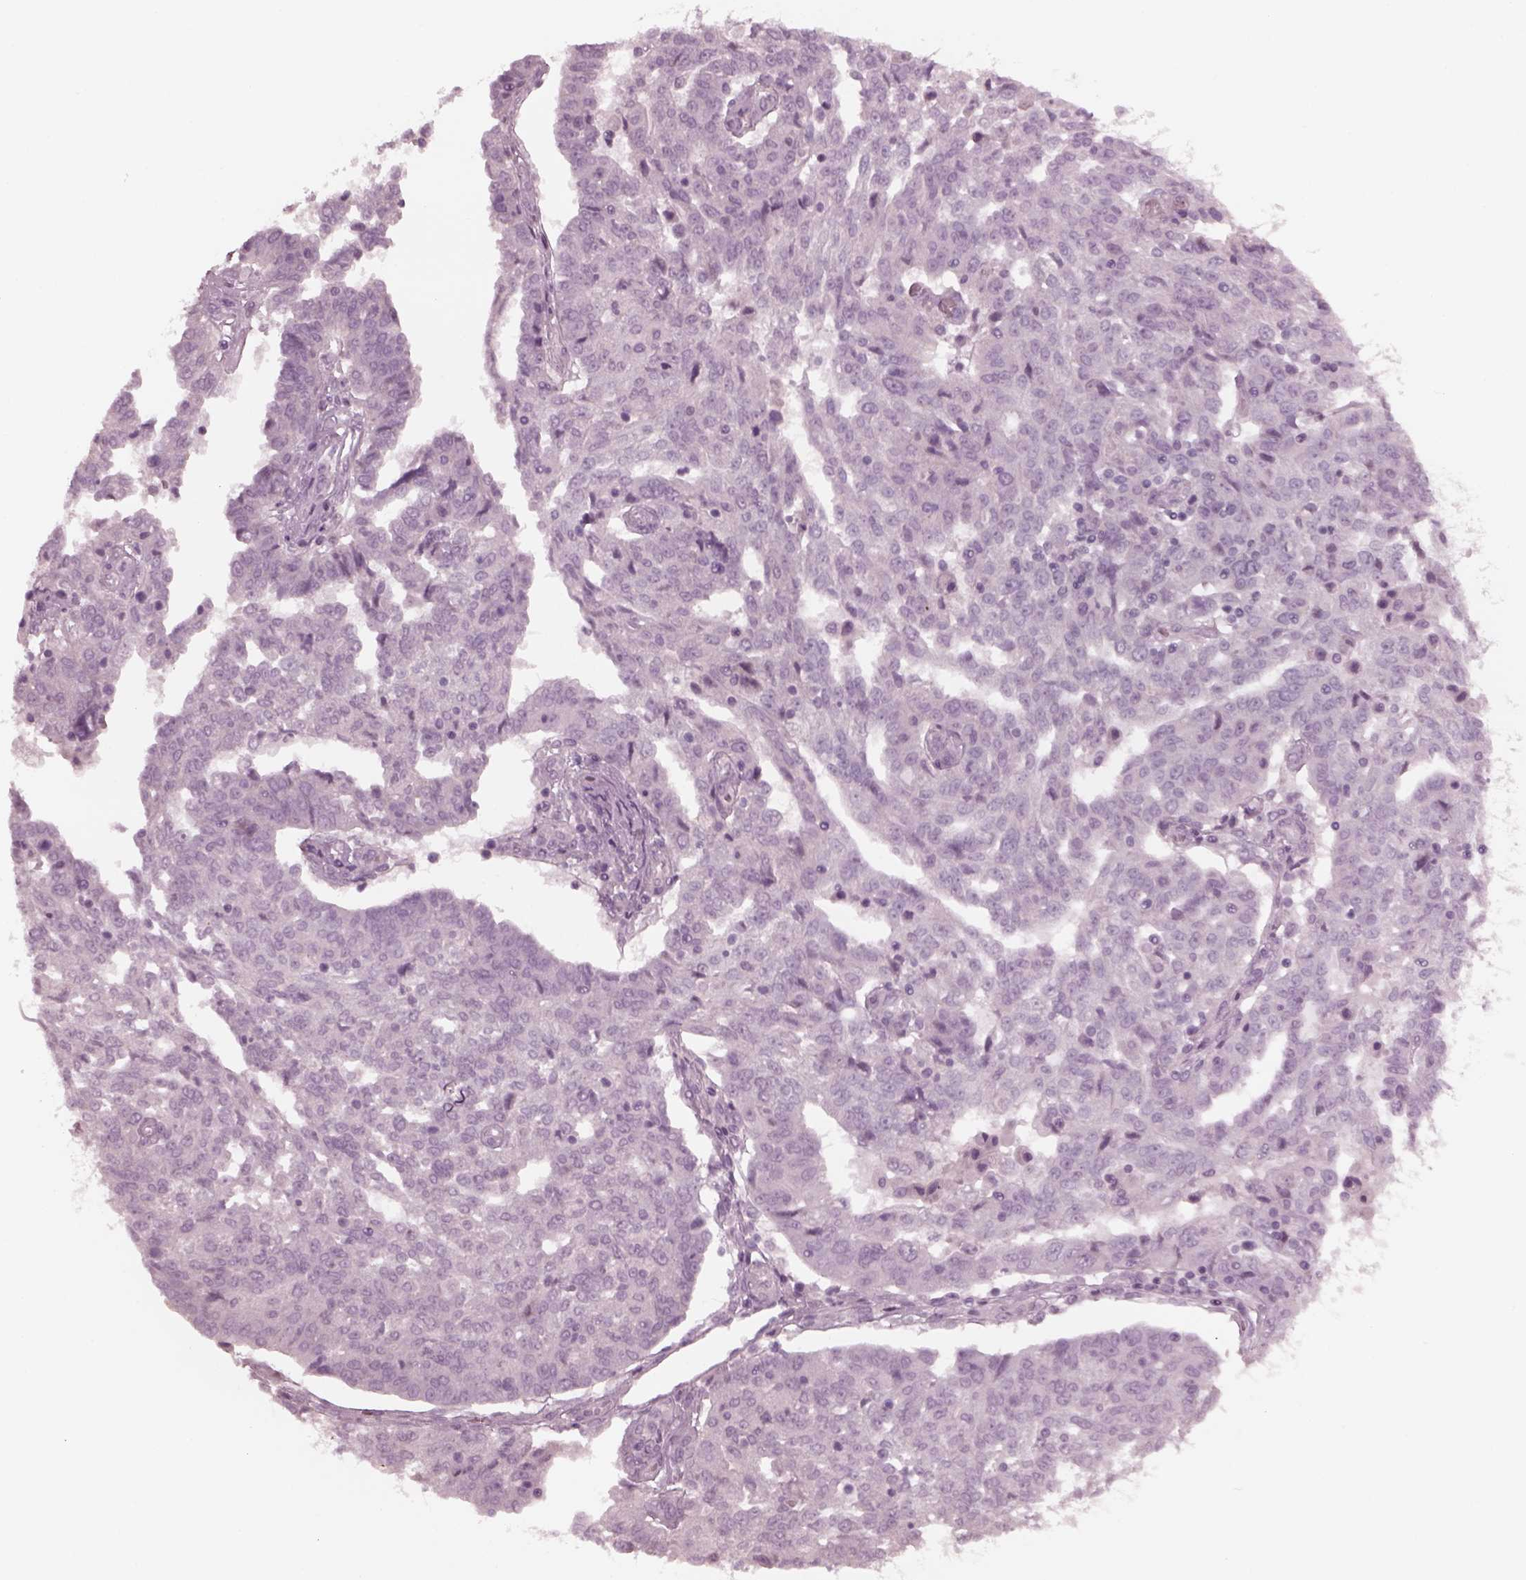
{"staining": {"intensity": "negative", "quantity": "none", "location": "none"}, "tissue": "ovarian cancer", "cell_type": "Tumor cells", "image_type": "cancer", "snomed": [{"axis": "morphology", "description": "Cystadenocarcinoma, serous, NOS"}, {"axis": "topography", "description": "Ovary"}], "caption": "Immunohistochemical staining of ovarian serous cystadenocarcinoma shows no significant positivity in tumor cells. The staining is performed using DAB (3,3'-diaminobenzidine) brown chromogen with nuclei counter-stained in using hematoxylin.", "gene": "YY2", "patient": {"sex": "female", "age": 67}}